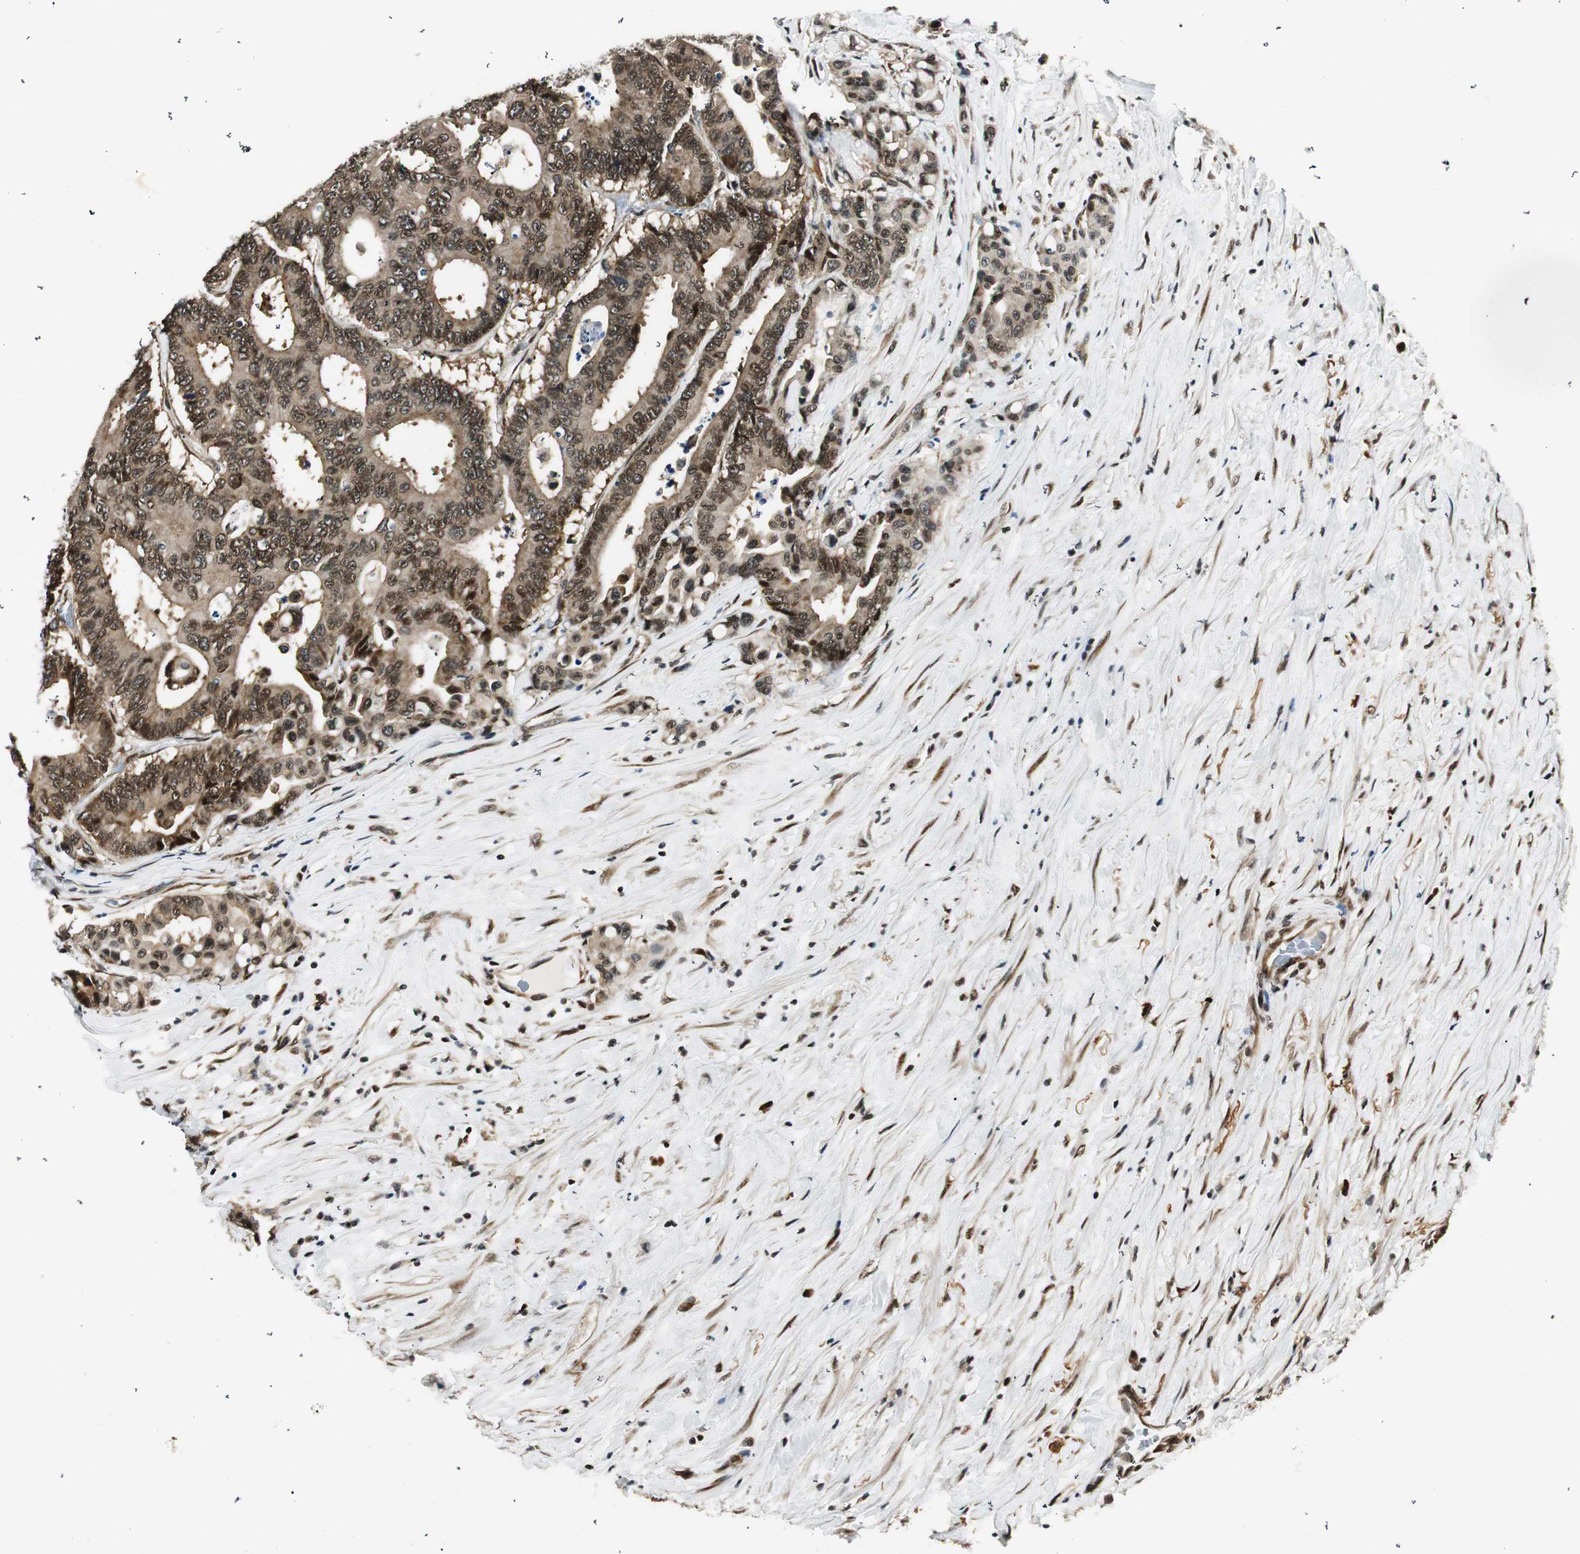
{"staining": {"intensity": "moderate", "quantity": ">75%", "location": "cytoplasmic/membranous,nuclear"}, "tissue": "colorectal cancer", "cell_type": "Tumor cells", "image_type": "cancer", "snomed": [{"axis": "morphology", "description": "Normal tissue, NOS"}, {"axis": "morphology", "description": "Adenocarcinoma, NOS"}, {"axis": "topography", "description": "Colon"}], "caption": "The immunohistochemical stain highlights moderate cytoplasmic/membranous and nuclear positivity in tumor cells of adenocarcinoma (colorectal) tissue.", "gene": "RING1", "patient": {"sex": "male", "age": 82}}